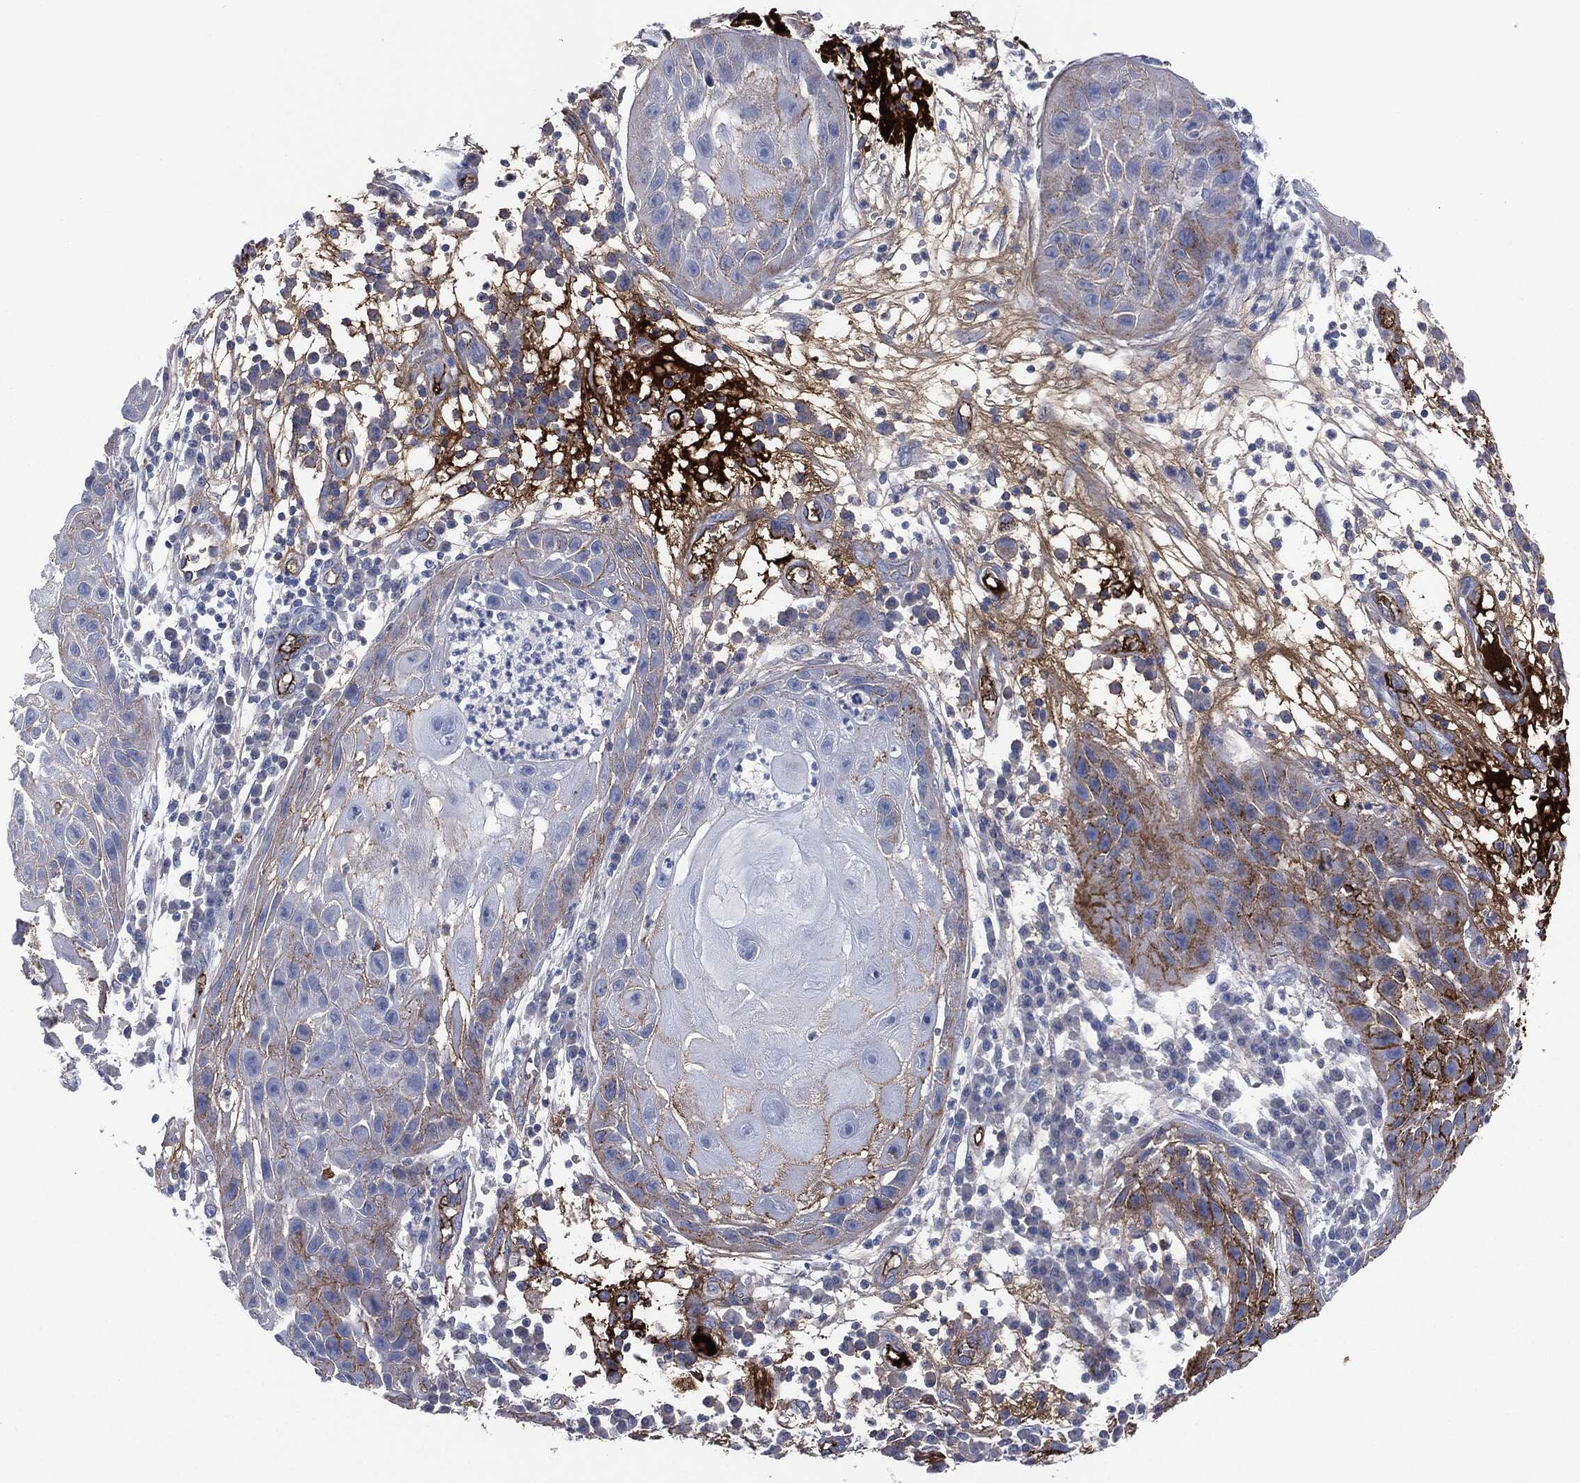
{"staining": {"intensity": "strong", "quantity": "<25%", "location": "cytoplasmic/membranous"}, "tissue": "skin cancer", "cell_type": "Tumor cells", "image_type": "cancer", "snomed": [{"axis": "morphology", "description": "Normal tissue, NOS"}, {"axis": "morphology", "description": "Squamous cell carcinoma, NOS"}, {"axis": "topography", "description": "Skin"}], "caption": "Immunohistochemistry image of neoplastic tissue: skin cancer stained using immunohistochemistry displays medium levels of strong protein expression localized specifically in the cytoplasmic/membranous of tumor cells, appearing as a cytoplasmic/membranous brown color.", "gene": "APOB", "patient": {"sex": "male", "age": 79}}